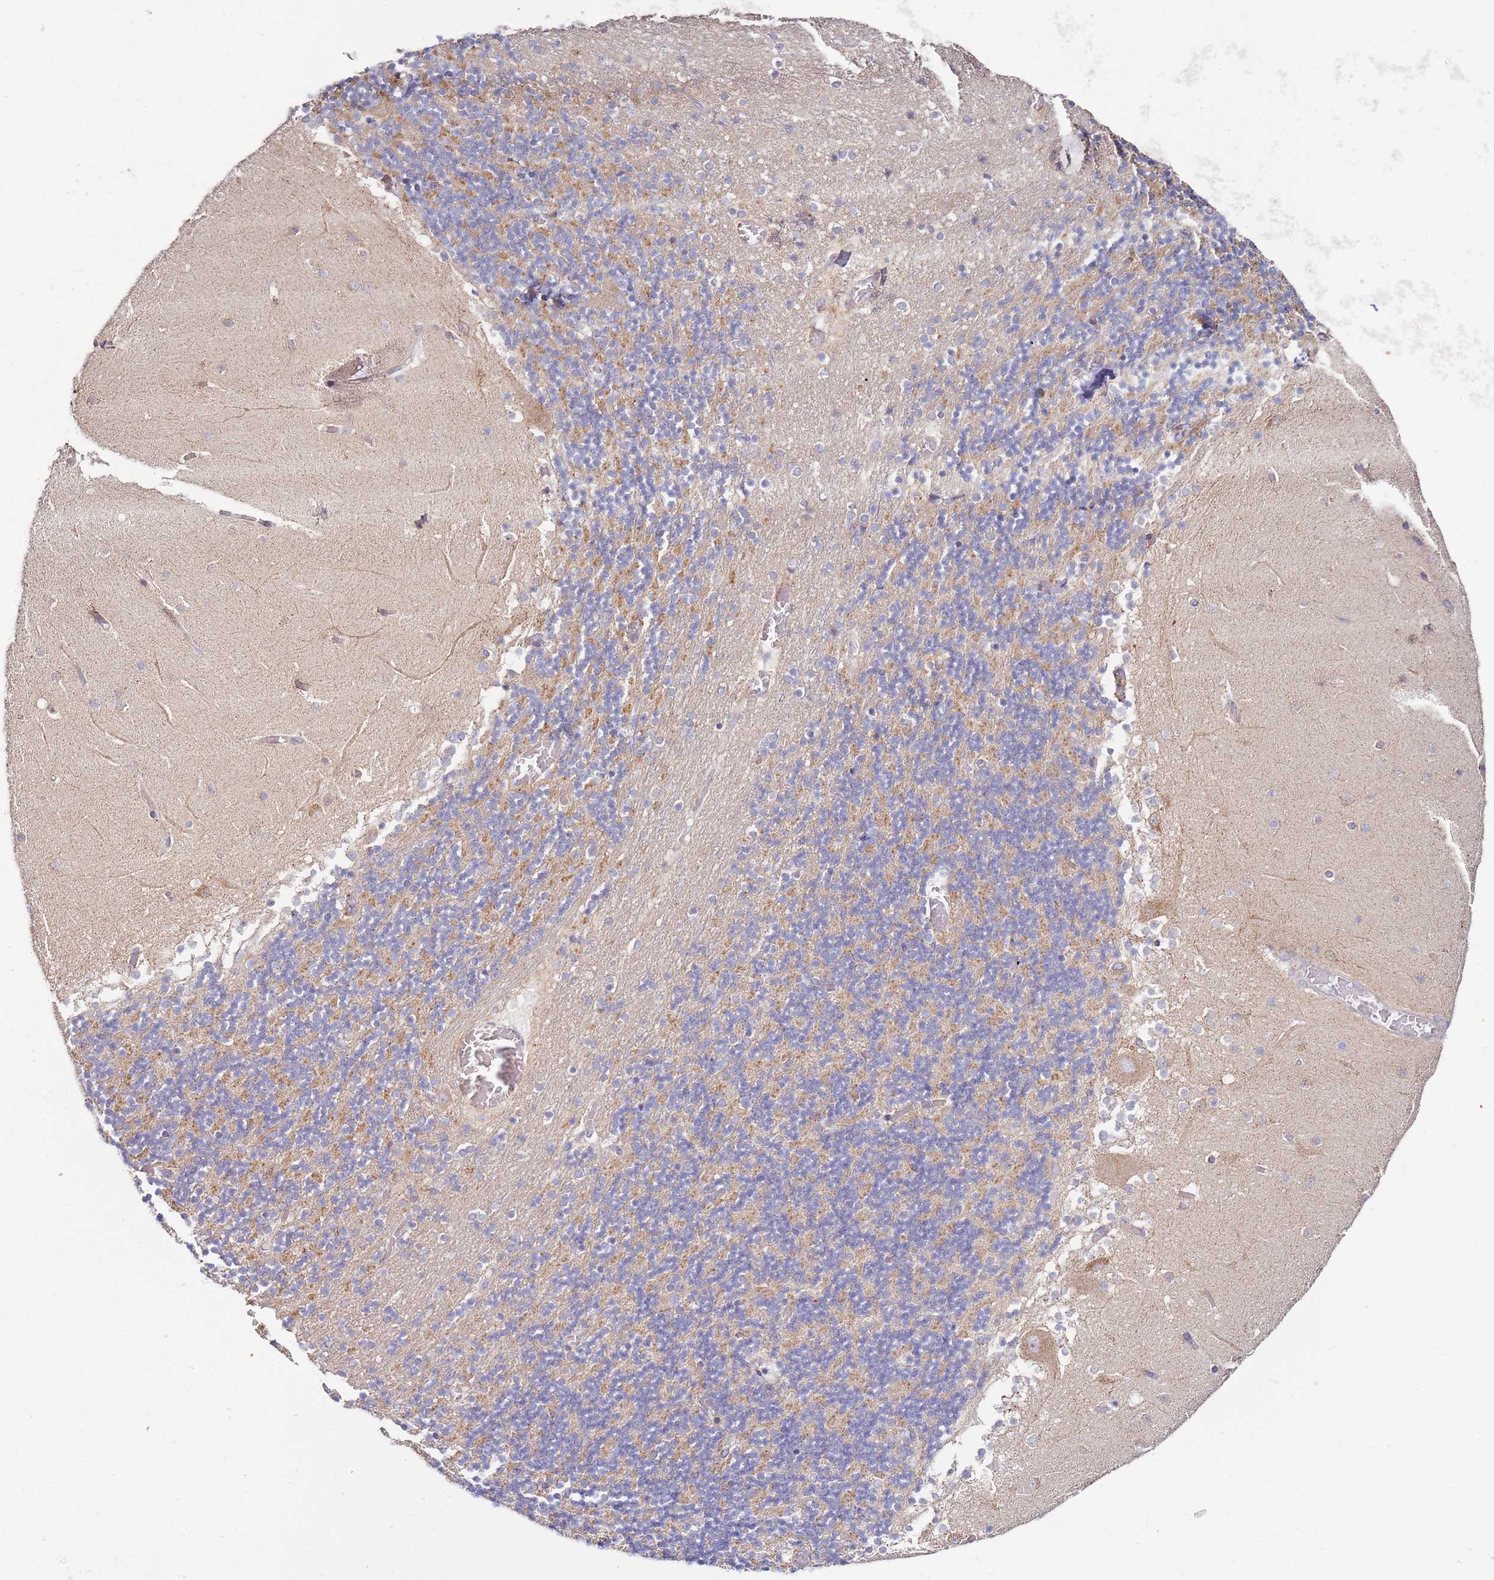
{"staining": {"intensity": "moderate", "quantity": "25%-75%", "location": "cytoplasmic/membranous"}, "tissue": "cerebellum", "cell_type": "Cells in granular layer", "image_type": "normal", "snomed": [{"axis": "morphology", "description": "Normal tissue, NOS"}, {"axis": "topography", "description": "Cerebellum"}], "caption": "Cells in granular layer demonstrate moderate cytoplasmic/membranous expression in approximately 25%-75% of cells in unremarkable cerebellum.", "gene": "CNOT9", "patient": {"sex": "female", "age": 28}}